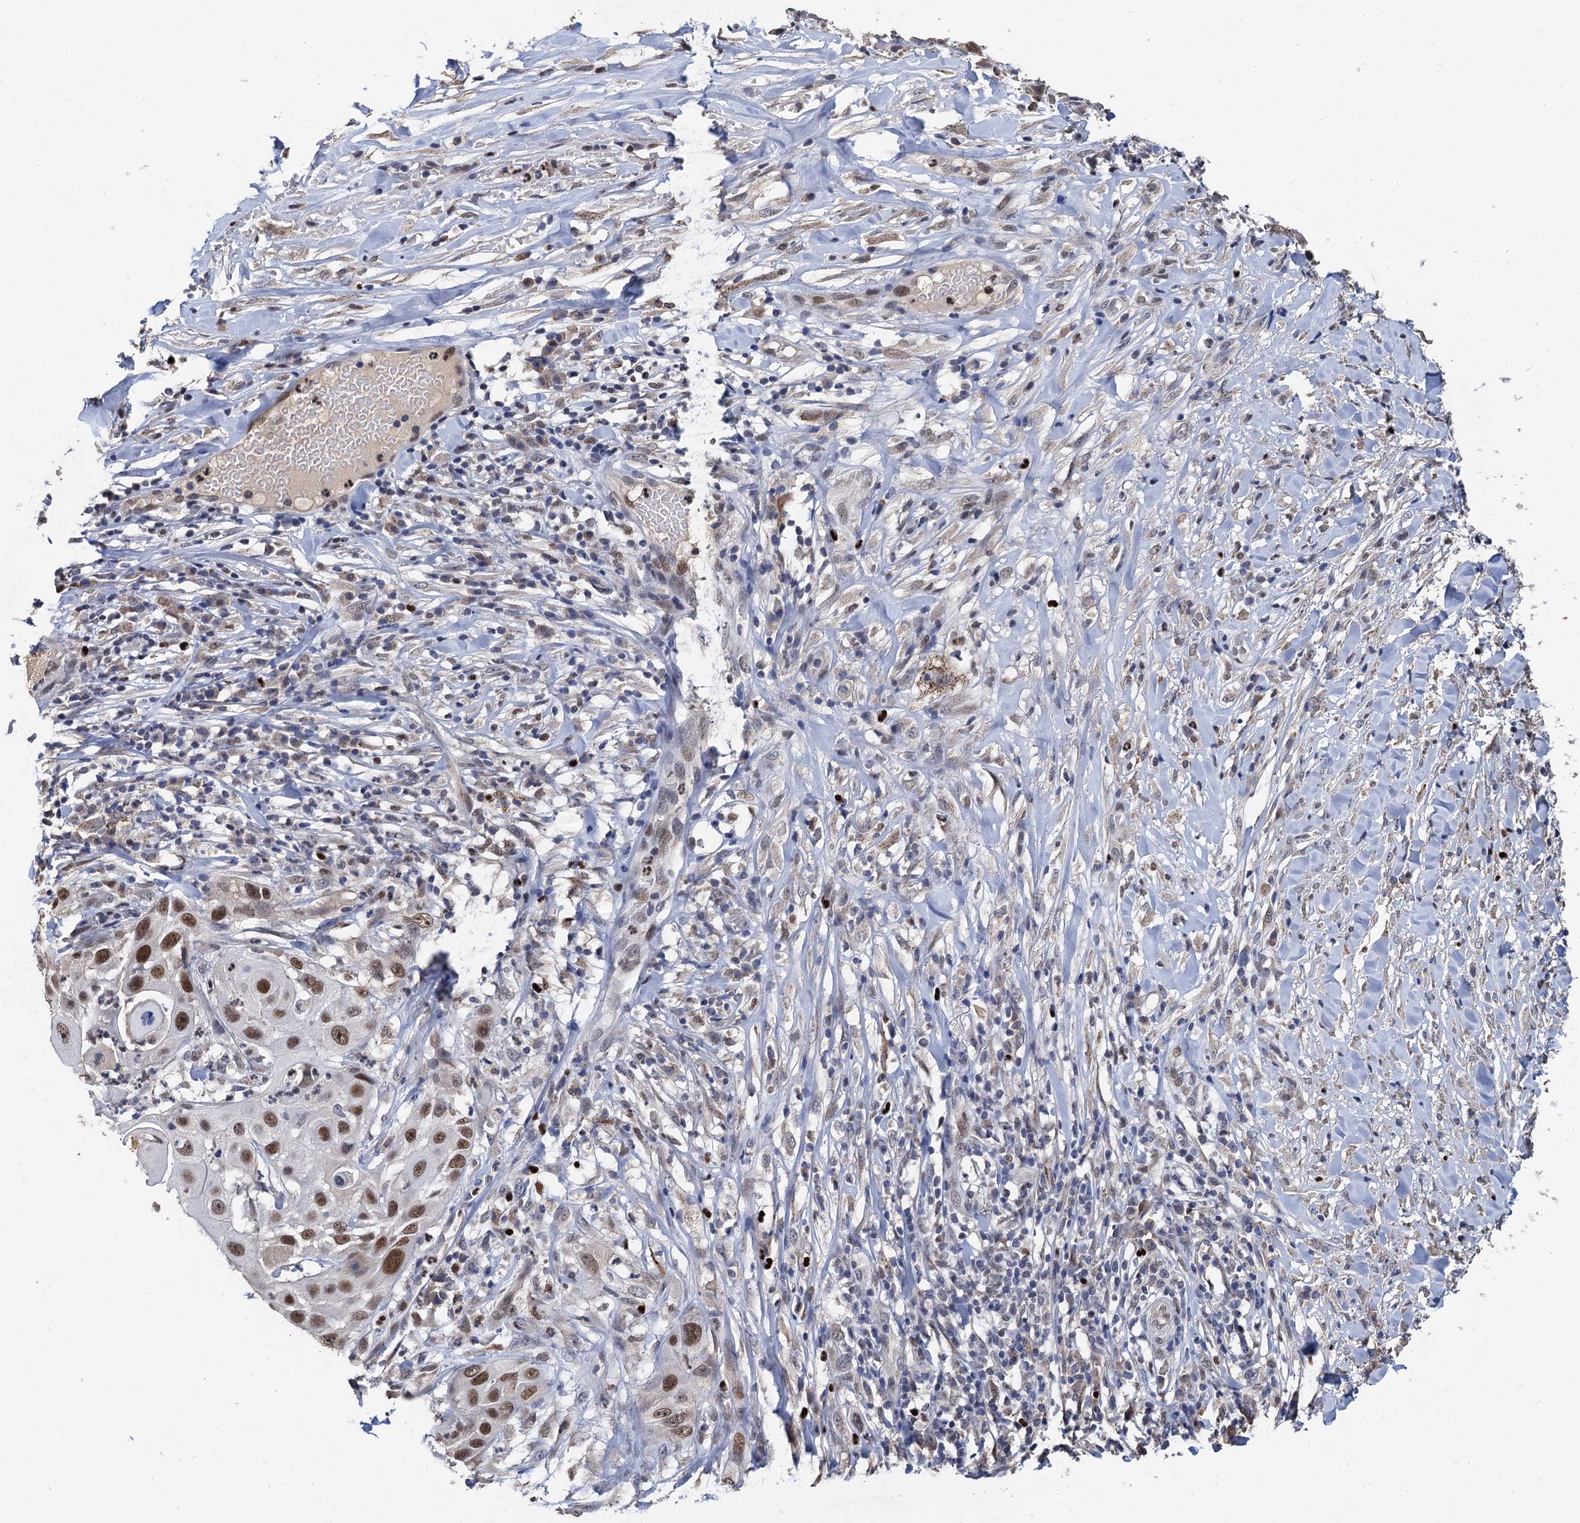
{"staining": {"intensity": "moderate", "quantity": ">75%", "location": "nuclear"}, "tissue": "skin cancer", "cell_type": "Tumor cells", "image_type": "cancer", "snomed": [{"axis": "morphology", "description": "Squamous cell carcinoma, NOS"}, {"axis": "topography", "description": "Skin"}], "caption": "Skin cancer (squamous cell carcinoma) stained with a protein marker shows moderate staining in tumor cells.", "gene": "TSEN34", "patient": {"sex": "female", "age": 44}}